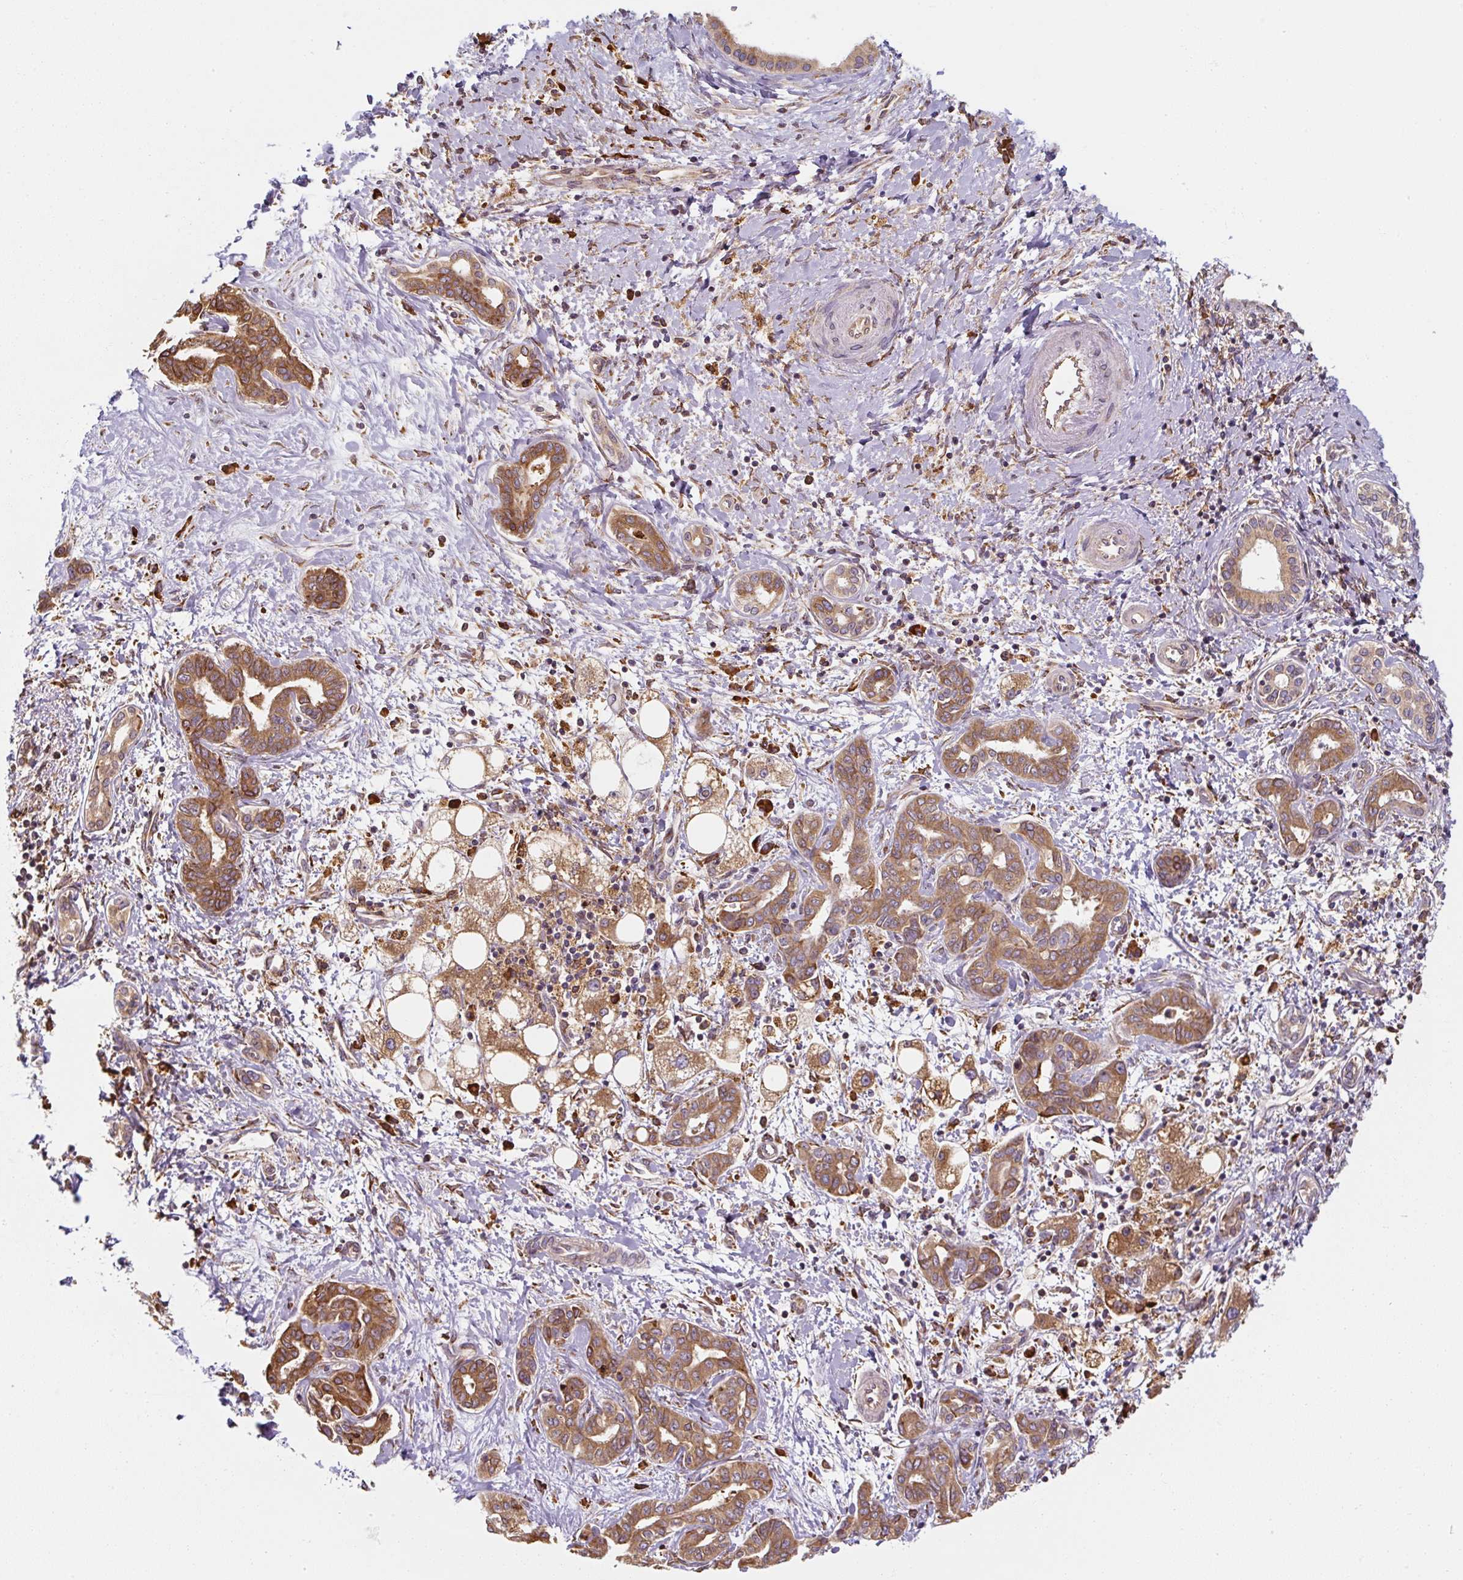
{"staining": {"intensity": "moderate", "quantity": ">75%", "location": "cytoplasmic/membranous"}, "tissue": "liver cancer", "cell_type": "Tumor cells", "image_type": "cancer", "snomed": [{"axis": "morphology", "description": "Cholangiocarcinoma"}, {"axis": "topography", "description": "Liver"}], "caption": "The histopathology image exhibits a brown stain indicating the presence of a protein in the cytoplasmic/membranous of tumor cells in cholangiocarcinoma (liver).", "gene": "PRKCSH", "patient": {"sex": "female", "age": 77}}